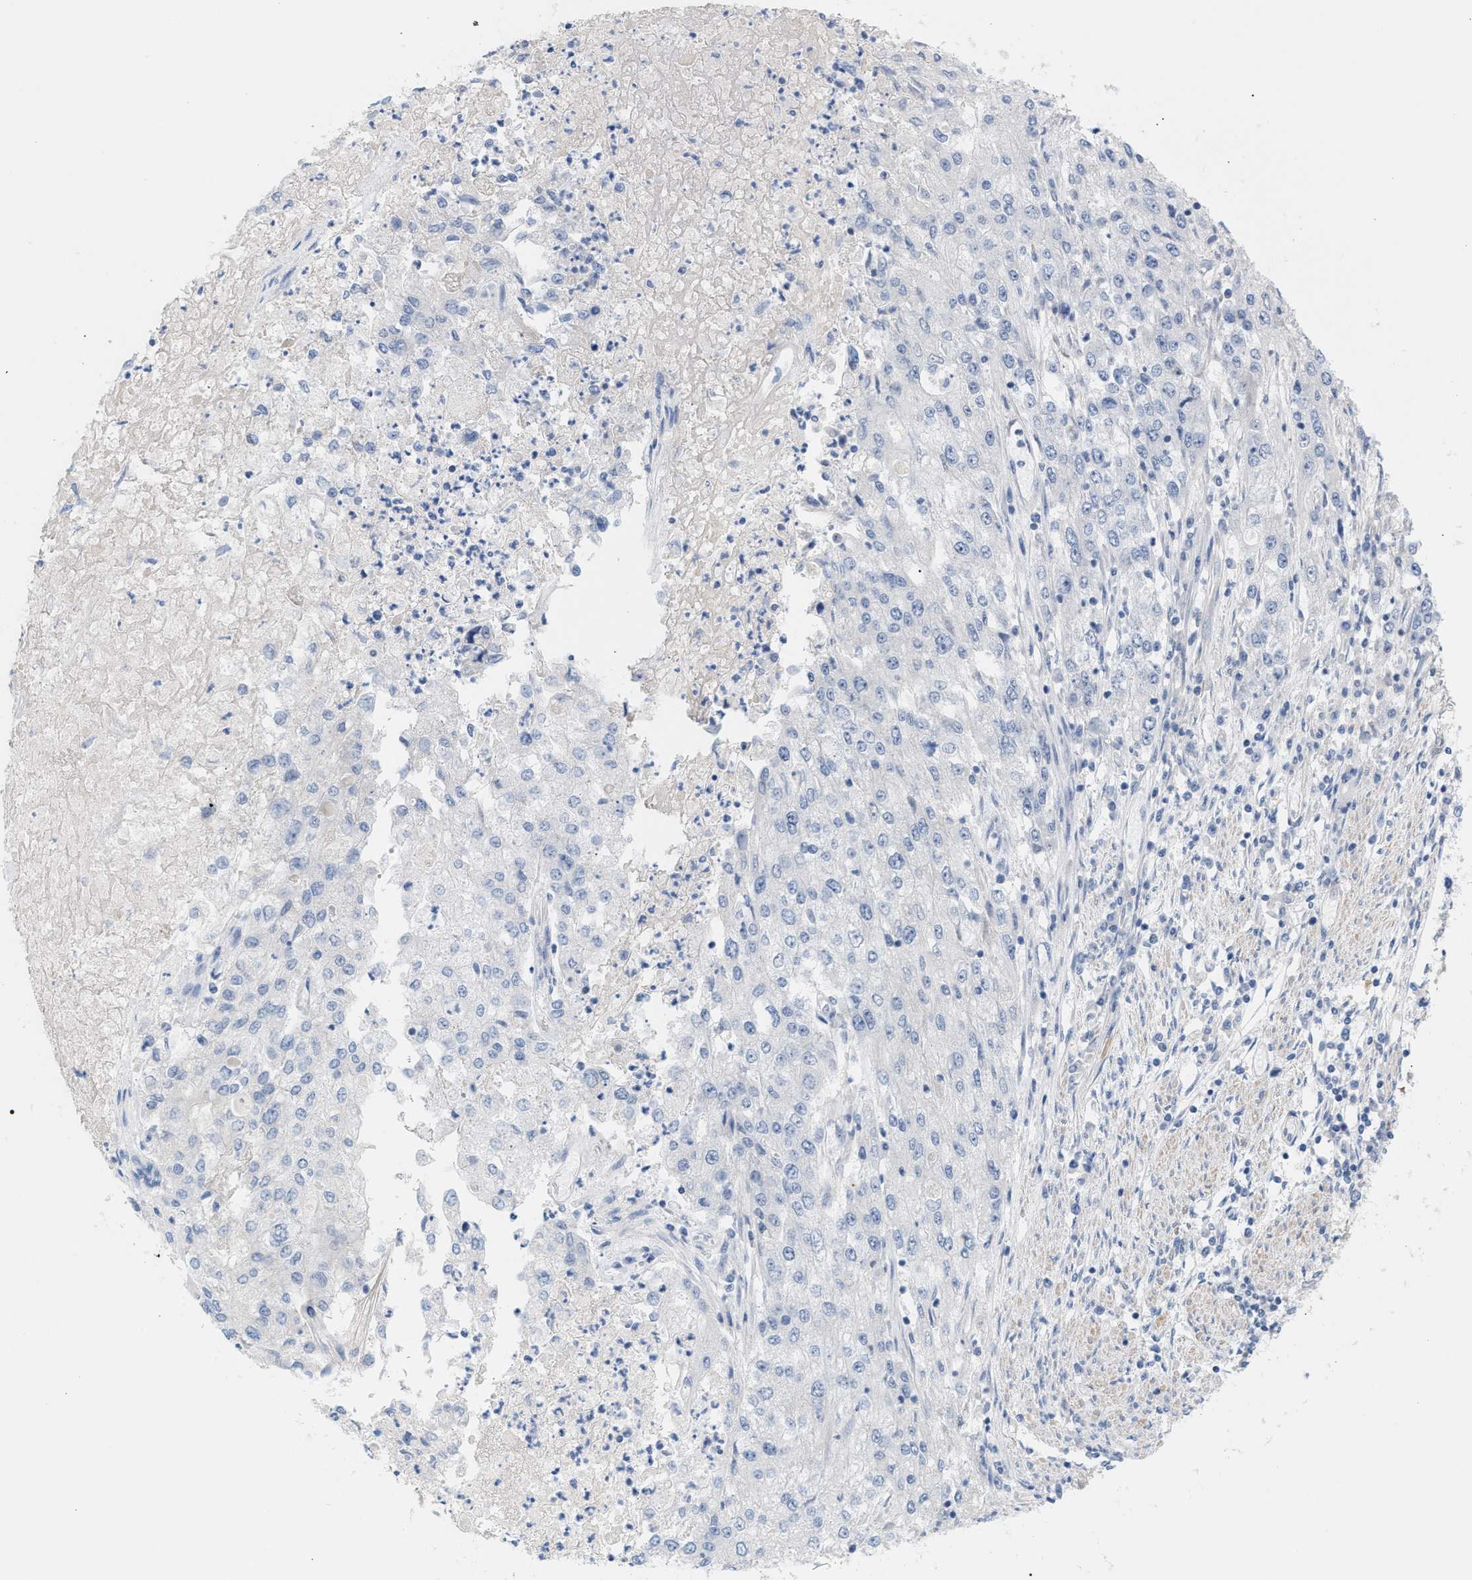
{"staining": {"intensity": "negative", "quantity": "none", "location": "none"}, "tissue": "endometrial cancer", "cell_type": "Tumor cells", "image_type": "cancer", "snomed": [{"axis": "morphology", "description": "Adenocarcinoma, NOS"}, {"axis": "topography", "description": "Endometrium"}], "caption": "Human endometrial cancer stained for a protein using immunohistochemistry shows no expression in tumor cells.", "gene": "LRCH1", "patient": {"sex": "female", "age": 49}}